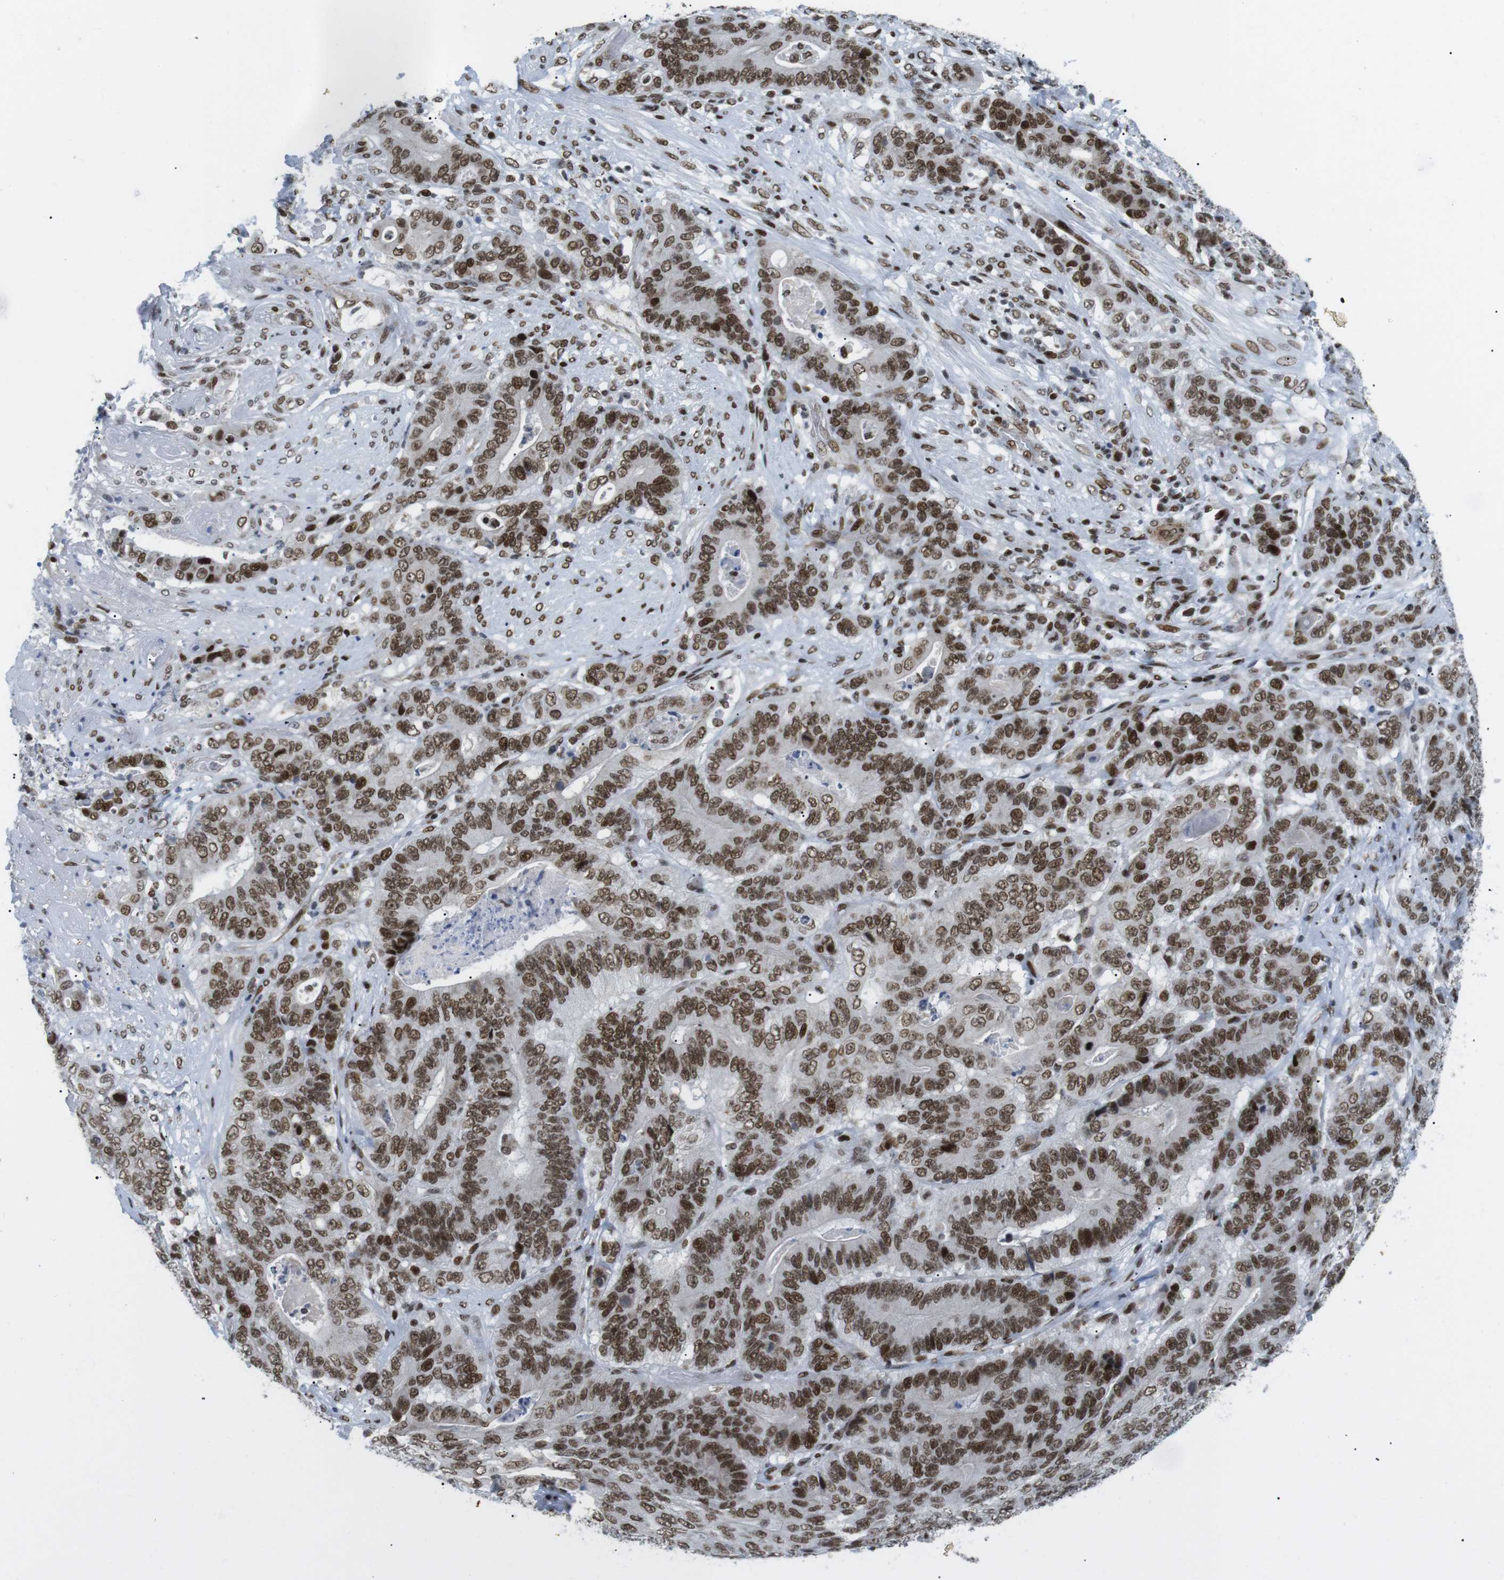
{"staining": {"intensity": "strong", "quantity": ">75%", "location": "nuclear"}, "tissue": "stomach cancer", "cell_type": "Tumor cells", "image_type": "cancer", "snomed": [{"axis": "morphology", "description": "Adenocarcinoma, NOS"}, {"axis": "topography", "description": "Stomach"}], "caption": "Stomach adenocarcinoma stained for a protein reveals strong nuclear positivity in tumor cells.", "gene": "ARID1A", "patient": {"sex": "female", "age": 73}}